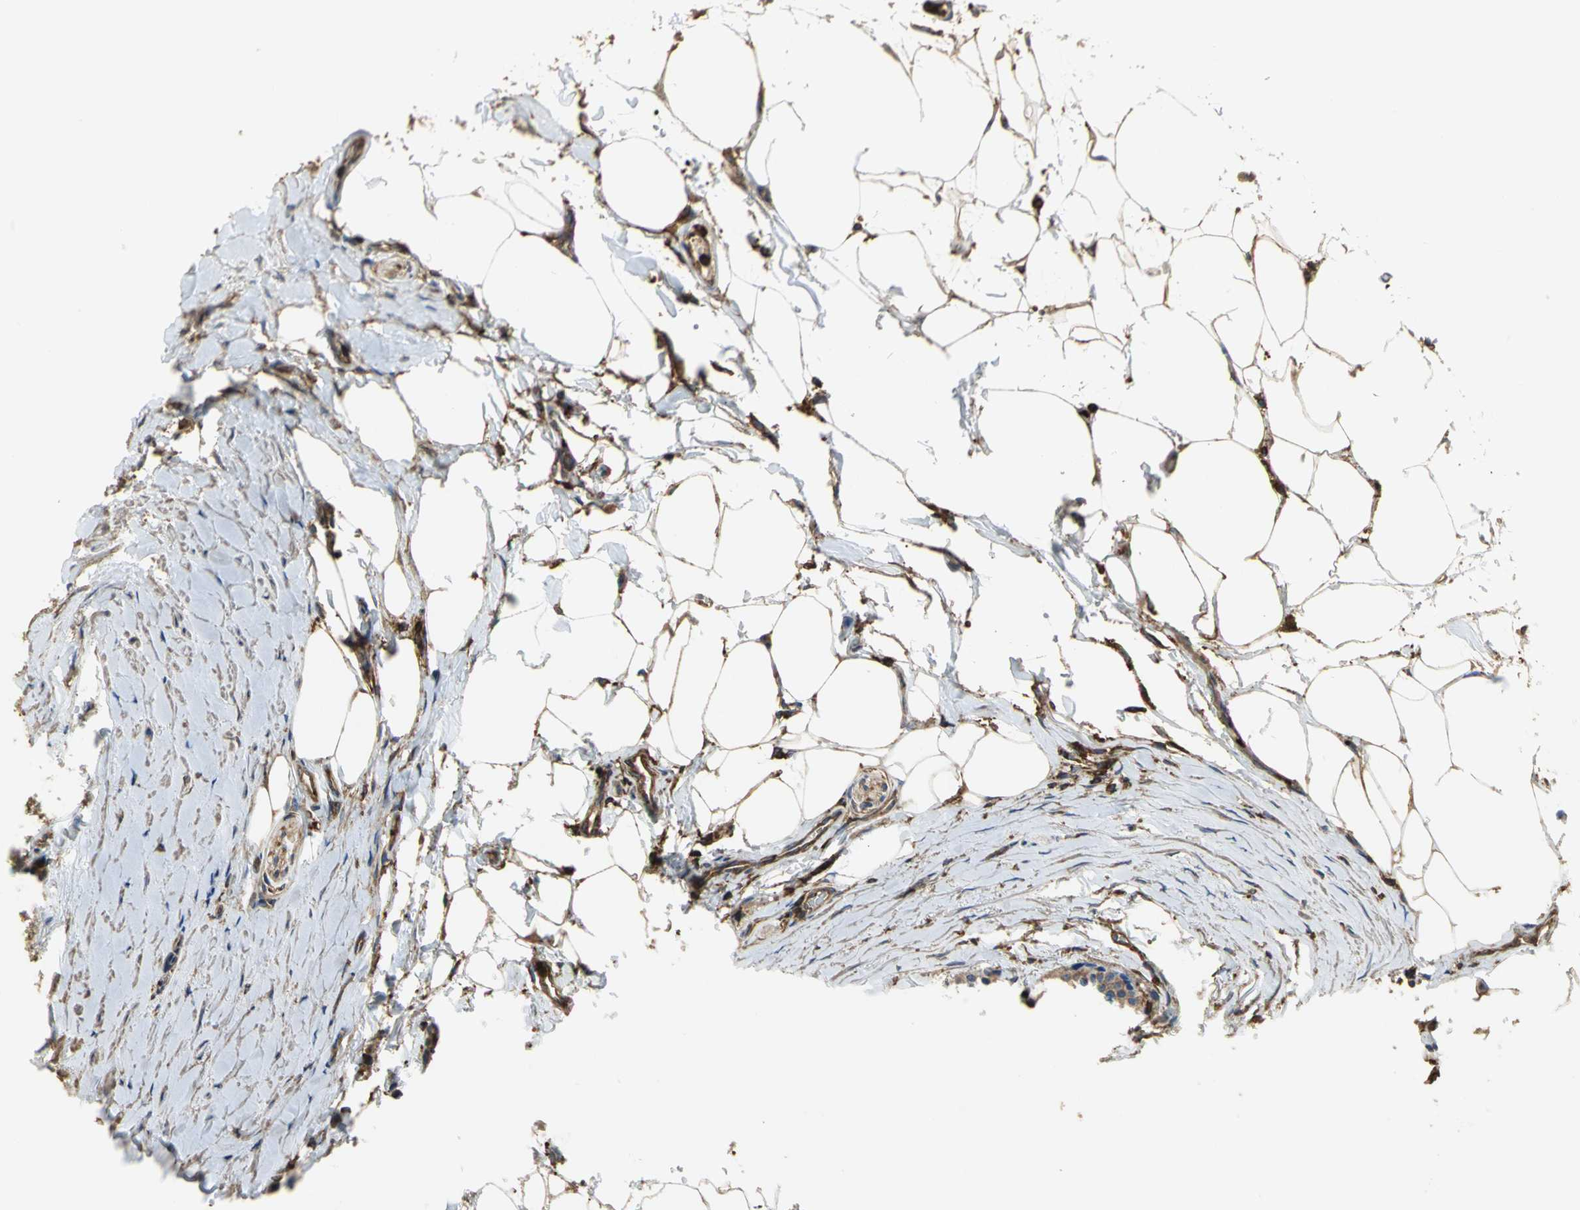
{"staining": {"intensity": "weak", "quantity": ">75%", "location": "cytoplasmic/membranous"}, "tissue": "carcinoid", "cell_type": "Tumor cells", "image_type": "cancer", "snomed": [{"axis": "morphology", "description": "Carcinoid, malignant, NOS"}, {"axis": "topography", "description": "Colon"}], "caption": "DAB (3,3'-diaminobenzidine) immunohistochemical staining of carcinoid (malignant) shows weak cytoplasmic/membranous protein expression in about >75% of tumor cells.", "gene": "TLN1", "patient": {"sex": "female", "age": 61}}